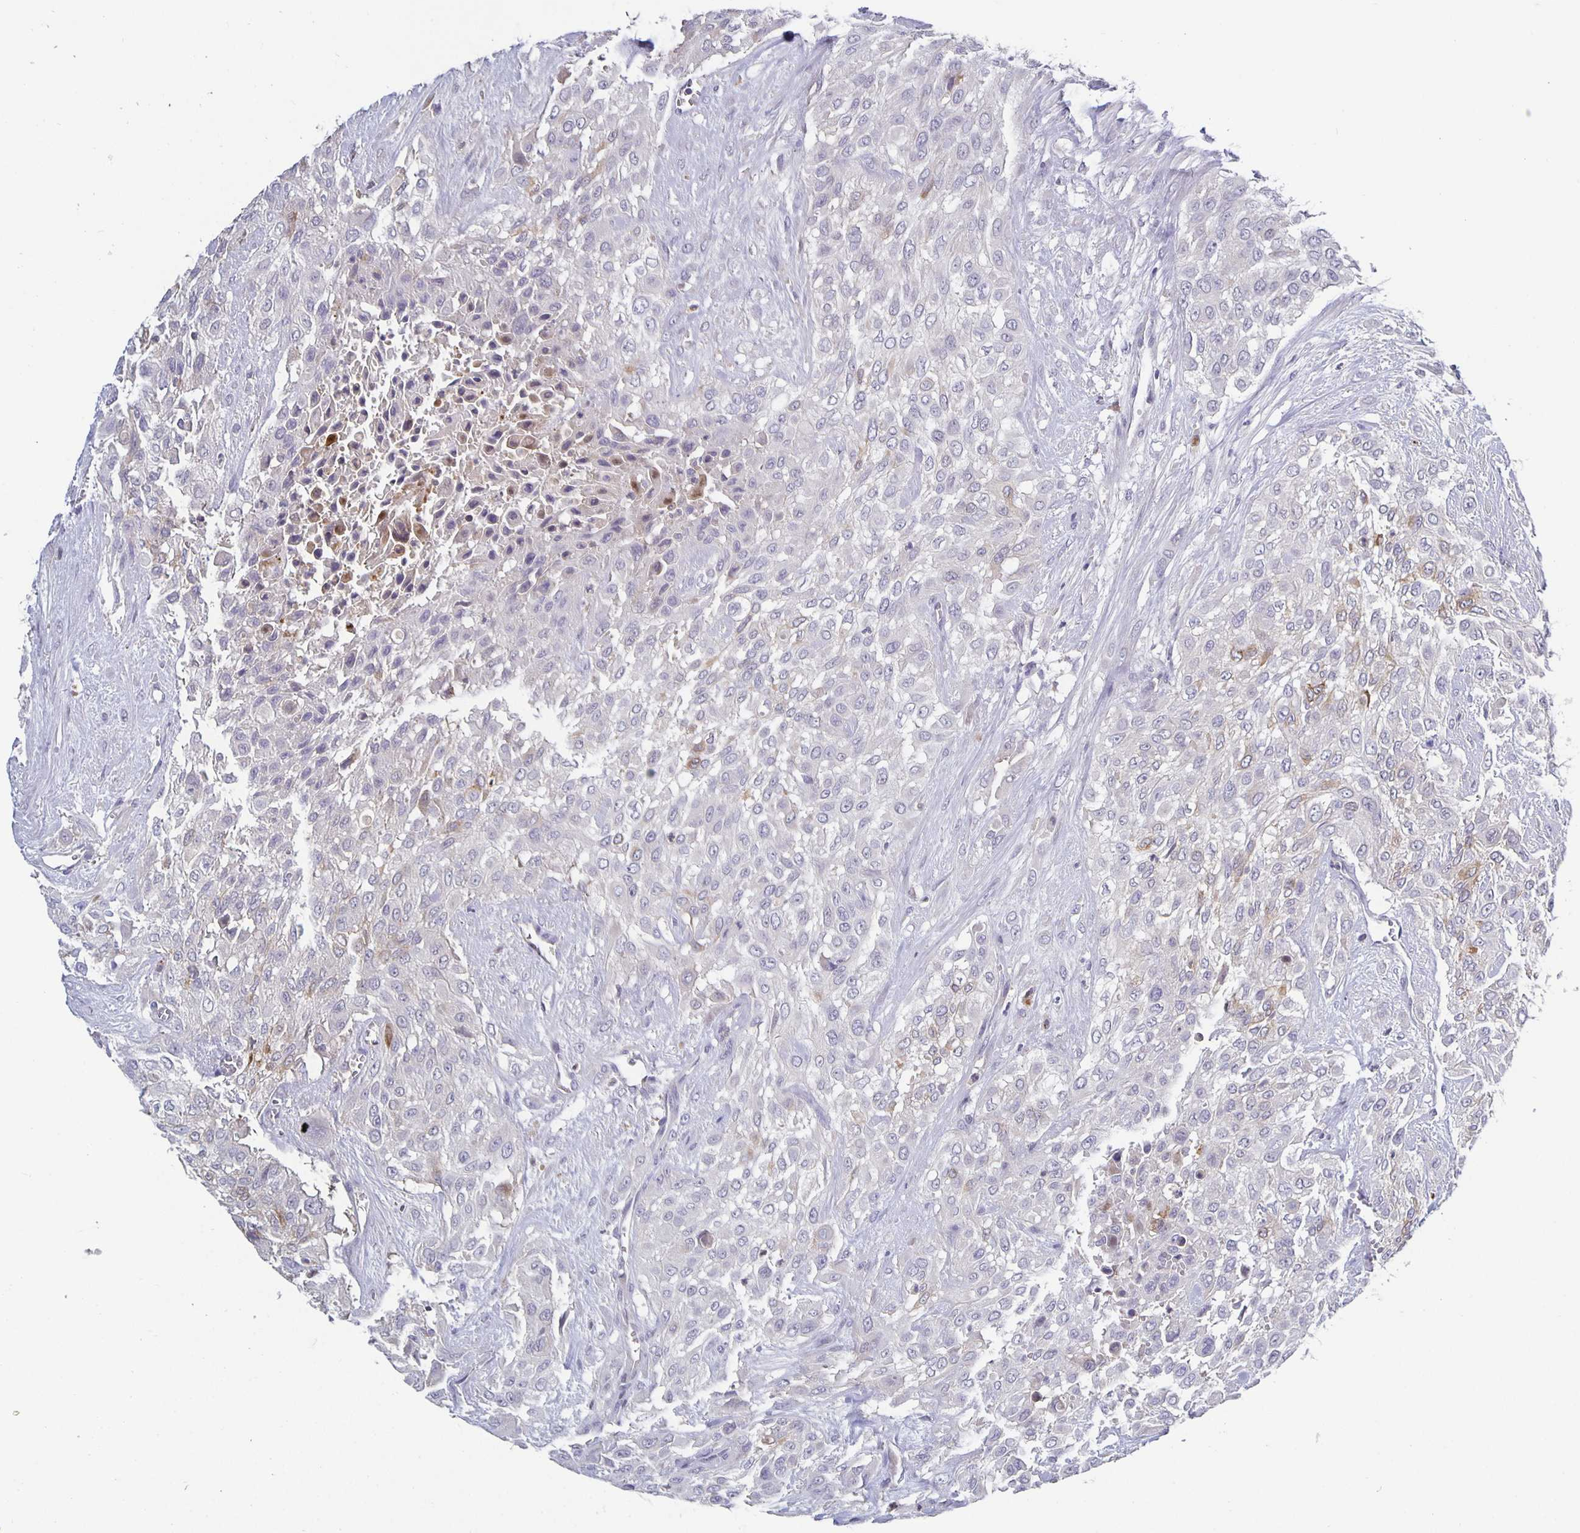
{"staining": {"intensity": "negative", "quantity": "none", "location": "none"}, "tissue": "urothelial cancer", "cell_type": "Tumor cells", "image_type": "cancer", "snomed": [{"axis": "morphology", "description": "Urothelial carcinoma, High grade"}, {"axis": "topography", "description": "Urinary bladder"}], "caption": "An image of high-grade urothelial carcinoma stained for a protein demonstrates no brown staining in tumor cells.", "gene": "GDF15", "patient": {"sex": "male", "age": 57}}